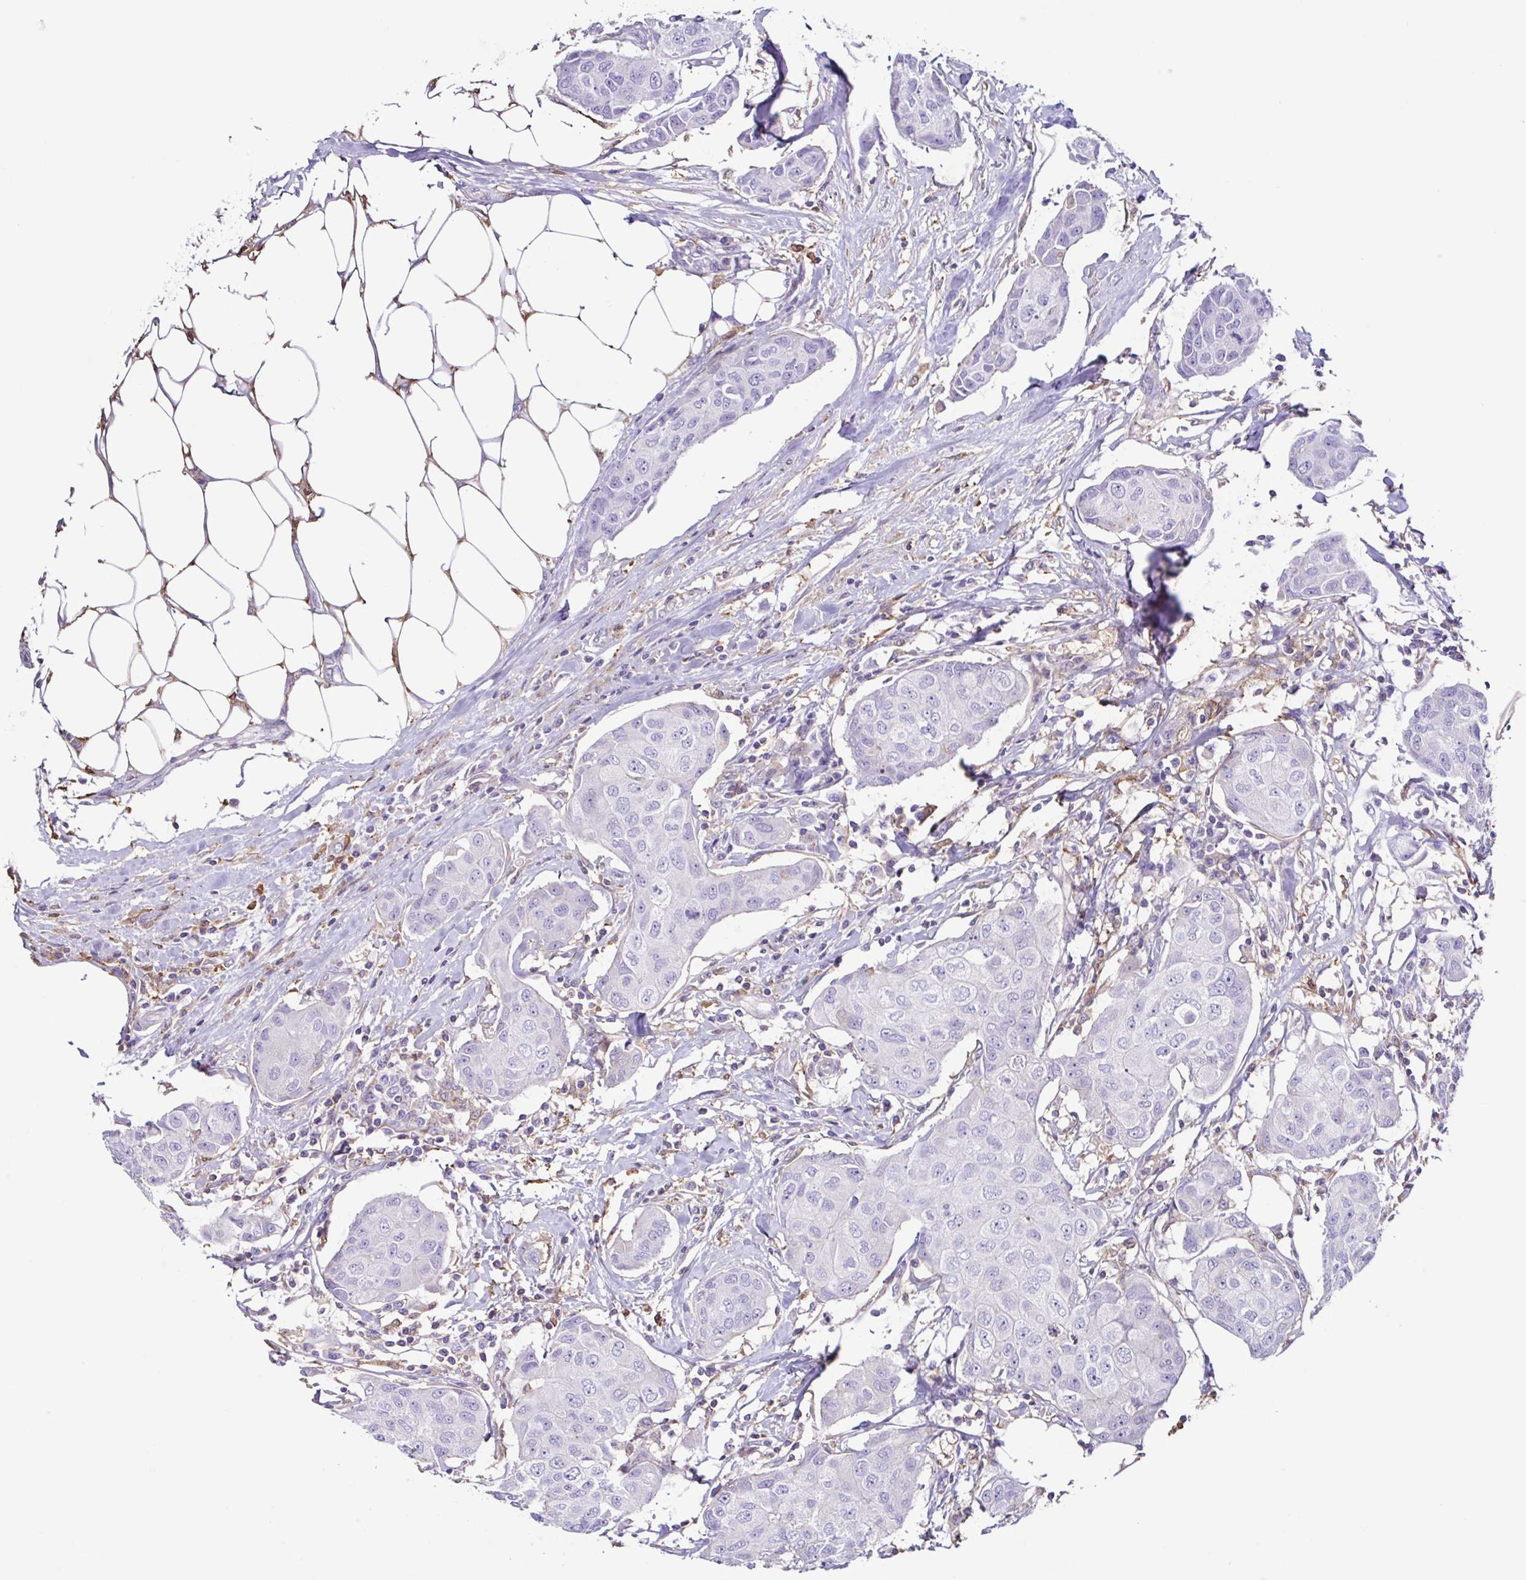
{"staining": {"intensity": "negative", "quantity": "none", "location": "none"}, "tissue": "breast cancer", "cell_type": "Tumor cells", "image_type": "cancer", "snomed": [{"axis": "morphology", "description": "Duct carcinoma"}, {"axis": "topography", "description": "Breast"}, {"axis": "topography", "description": "Lymph node"}], "caption": "Breast cancer was stained to show a protein in brown. There is no significant positivity in tumor cells.", "gene": "ANXA10", "patient": {"sex": "female", "age": 80}}